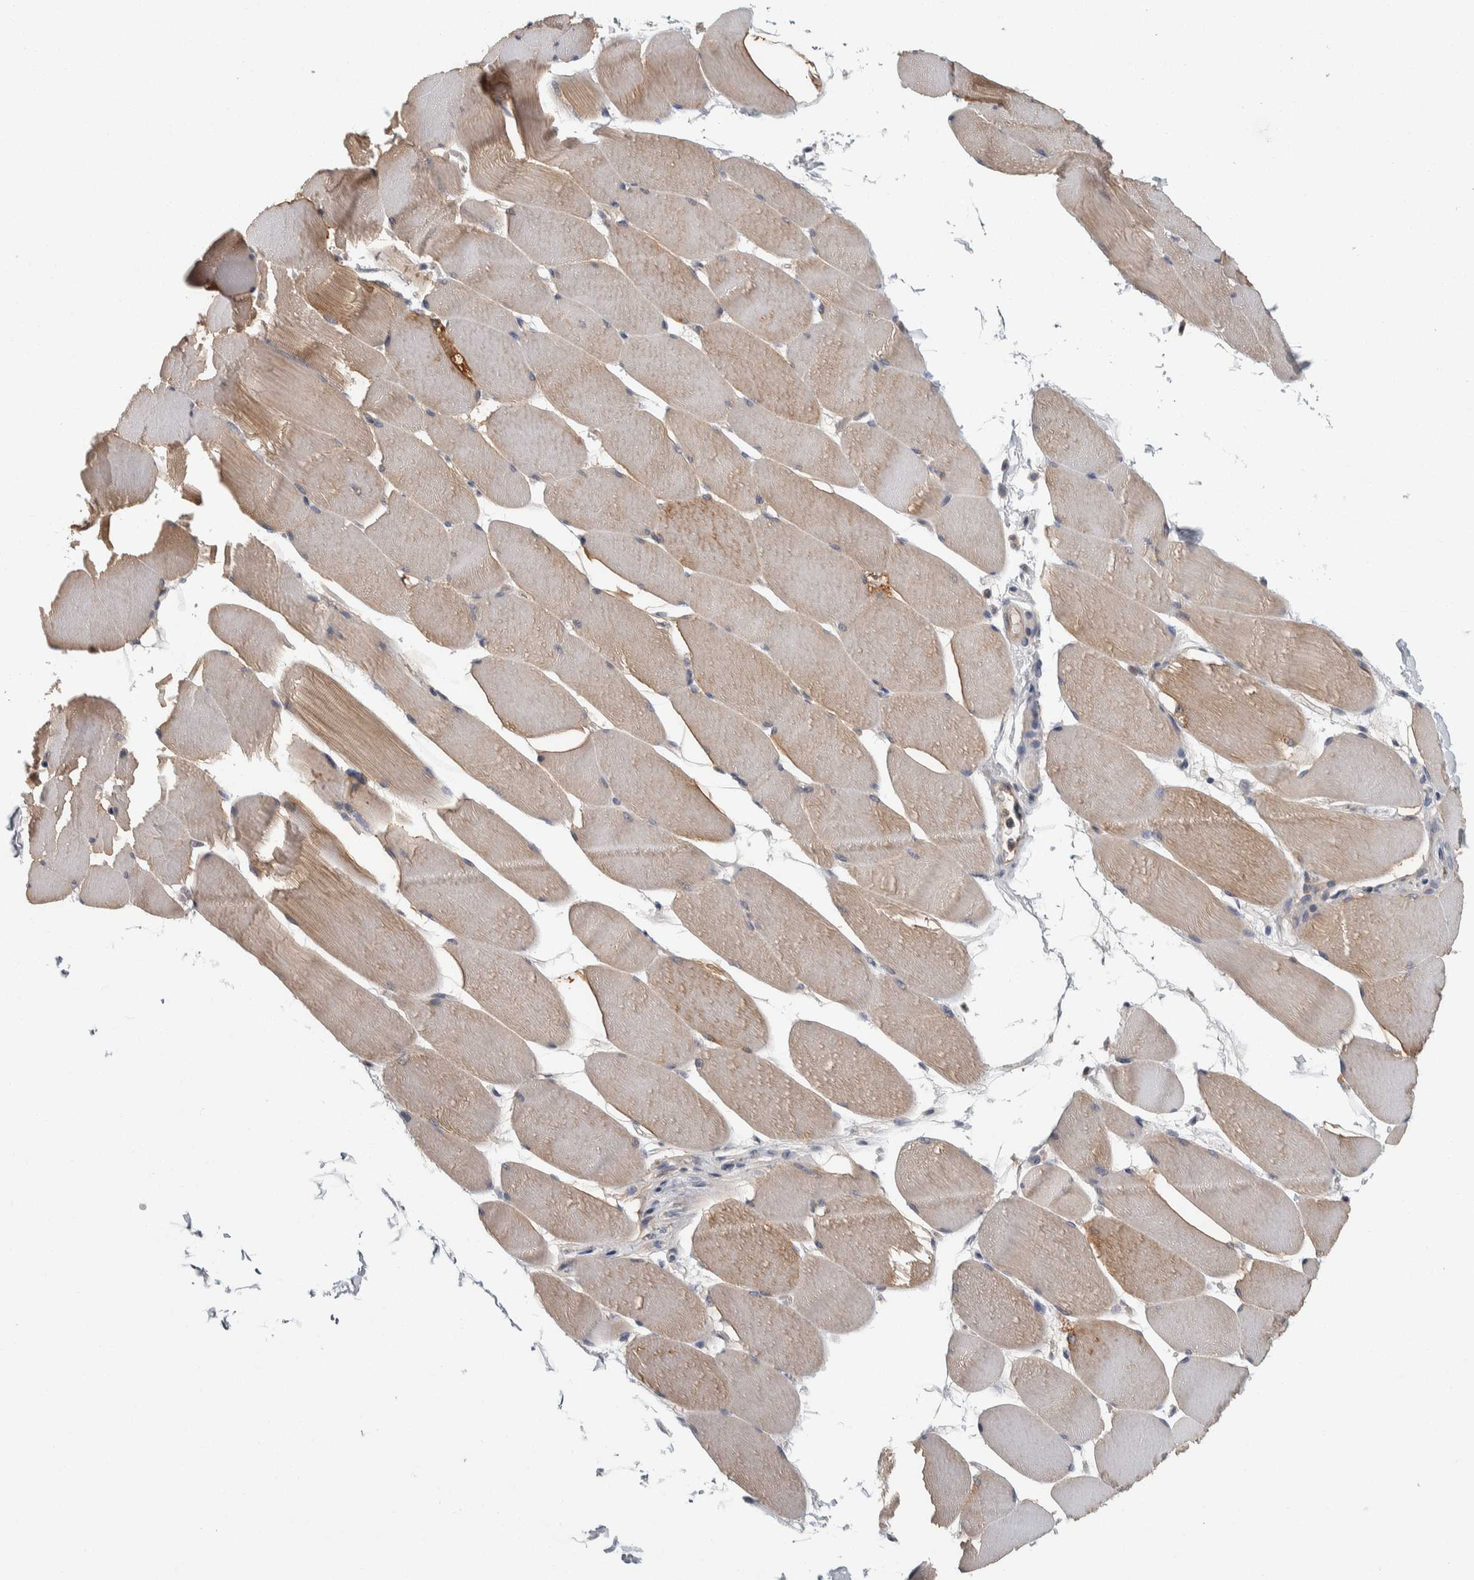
{"staining": {"intensity": "weak", "quantity": "25%-75%", "location": "cytoplasmic/membranous"}, "tissue": "skeletal muscle", "cell_type": "Myocytes", "image_type": "normal", "snomed": [{"axis": "morphology", "description": "Normal tissue, NOS"}, {"axis": "topography", "description": "Skeletal muscle"}], "caption": "Immunohistochemical staining of unremarkable human skeletal muscle shows weak cytoplasmic/membranous protein expression in approximately 25%-75% of myocytes. Using DAB (brown) and hematoxylin (blue) stains, captured at high magnification using brightfield microscopy.", "gene": "KCNJ3", "patient": {"sex": "male", "age": 62}}